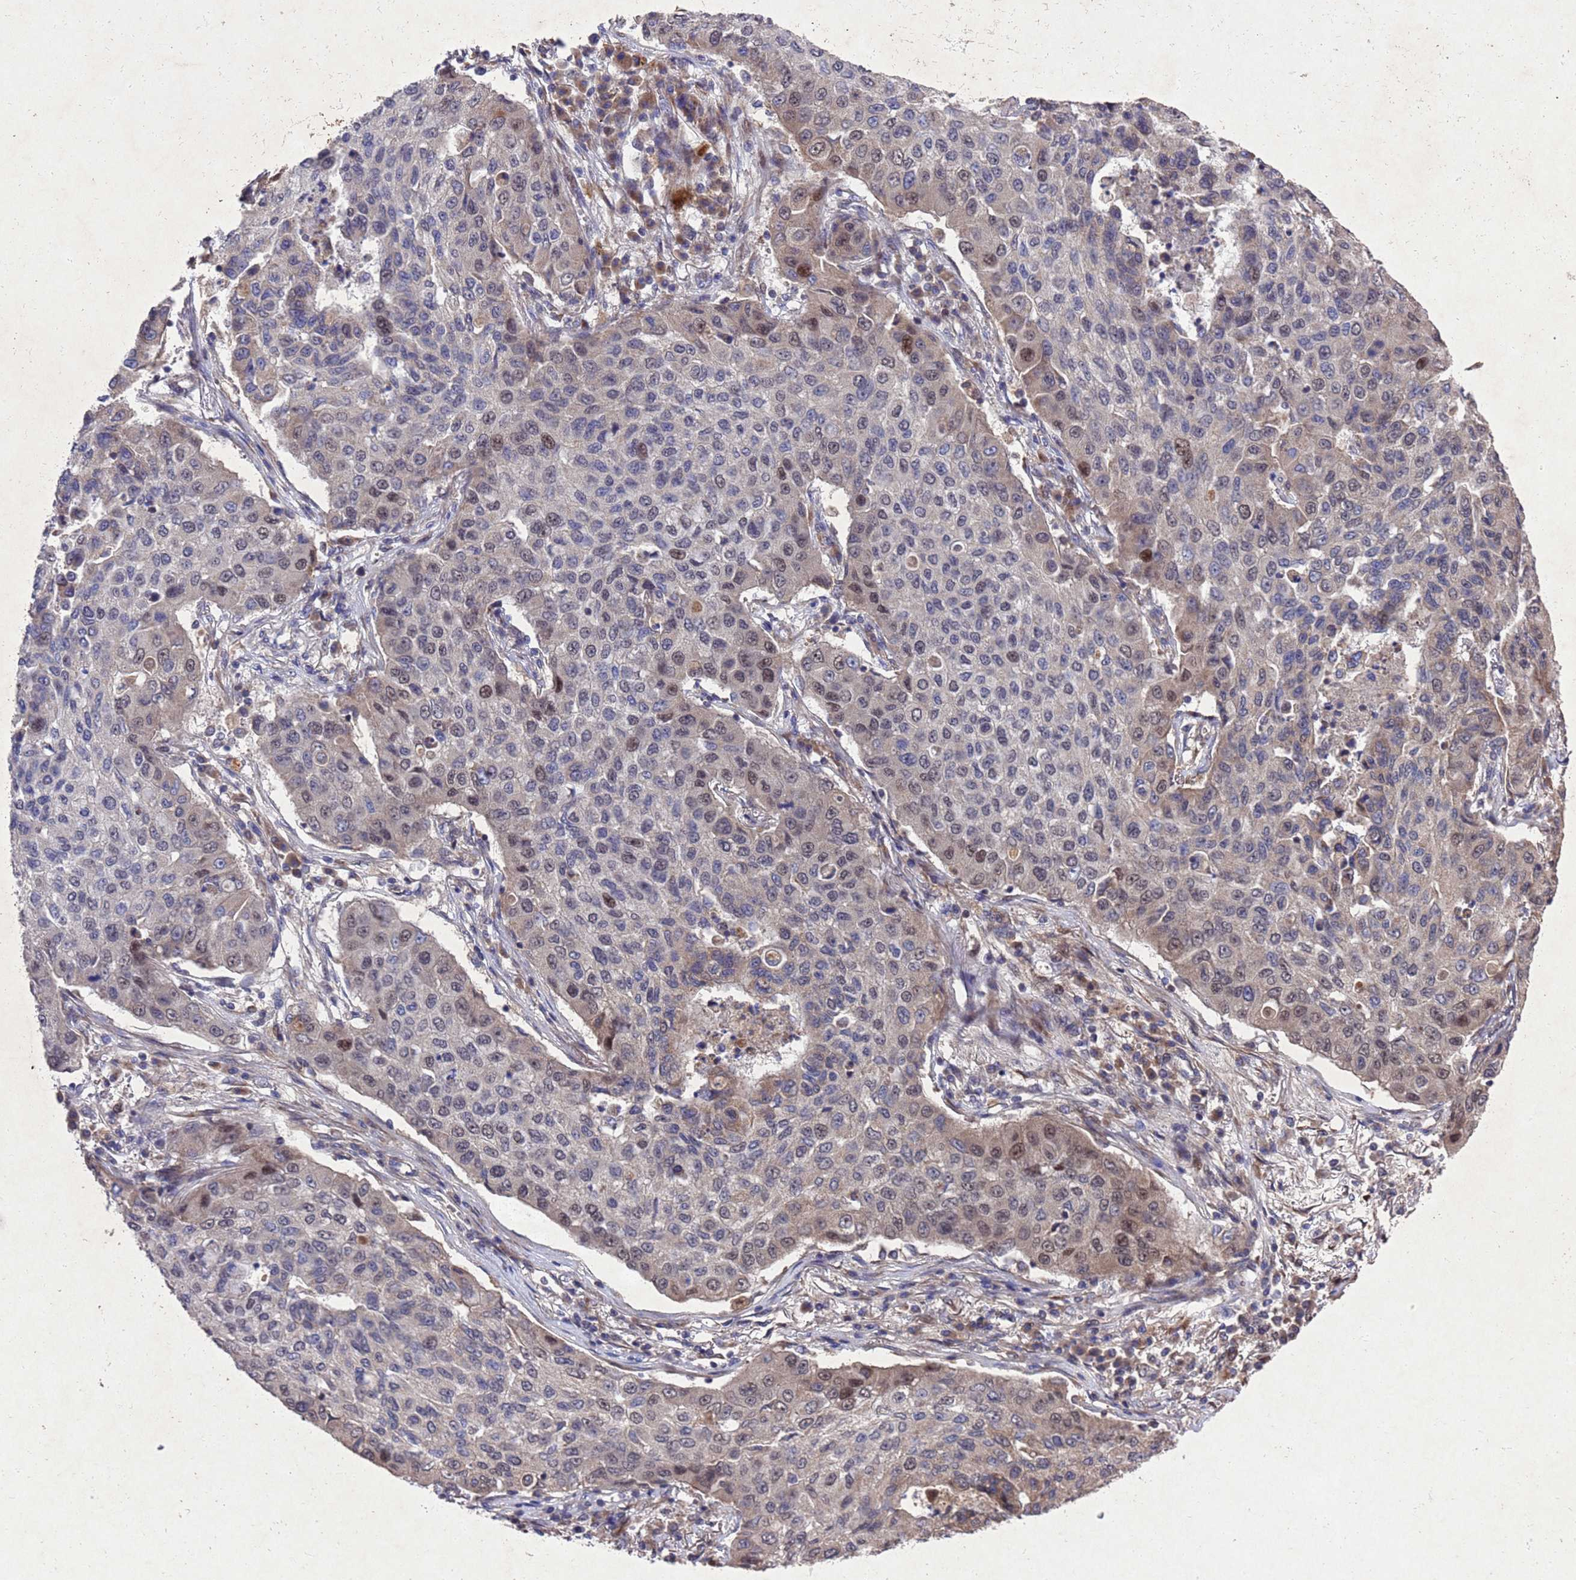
{"staining": {"intensity": "moderate", "quantity": "<25%", "location": "cytoplasmic/membranous,nuclear"}, "tissue": "lung cancer", "cell_type": "Tumor cells", "image_type": "cancer", "snomed": [{"axis": "morphology", "description": "Squamous cell carcinoma, NOS"}, {"axis": "topography", "description": "Lung"}], "caption": "Immunohistochemical staining of human lung squamous cell carcinoma reveals low levels of moderate cytoplasmic/membranous and nuclear expression in approximately <25% of tumor cells. The protein of interest is stained brown, and the nuclei are stained in blue (DAB IHC with brightfield microscopy, high magnification).", "gene": "TBK1", "patient": {"sex": "male", "age": 74}}